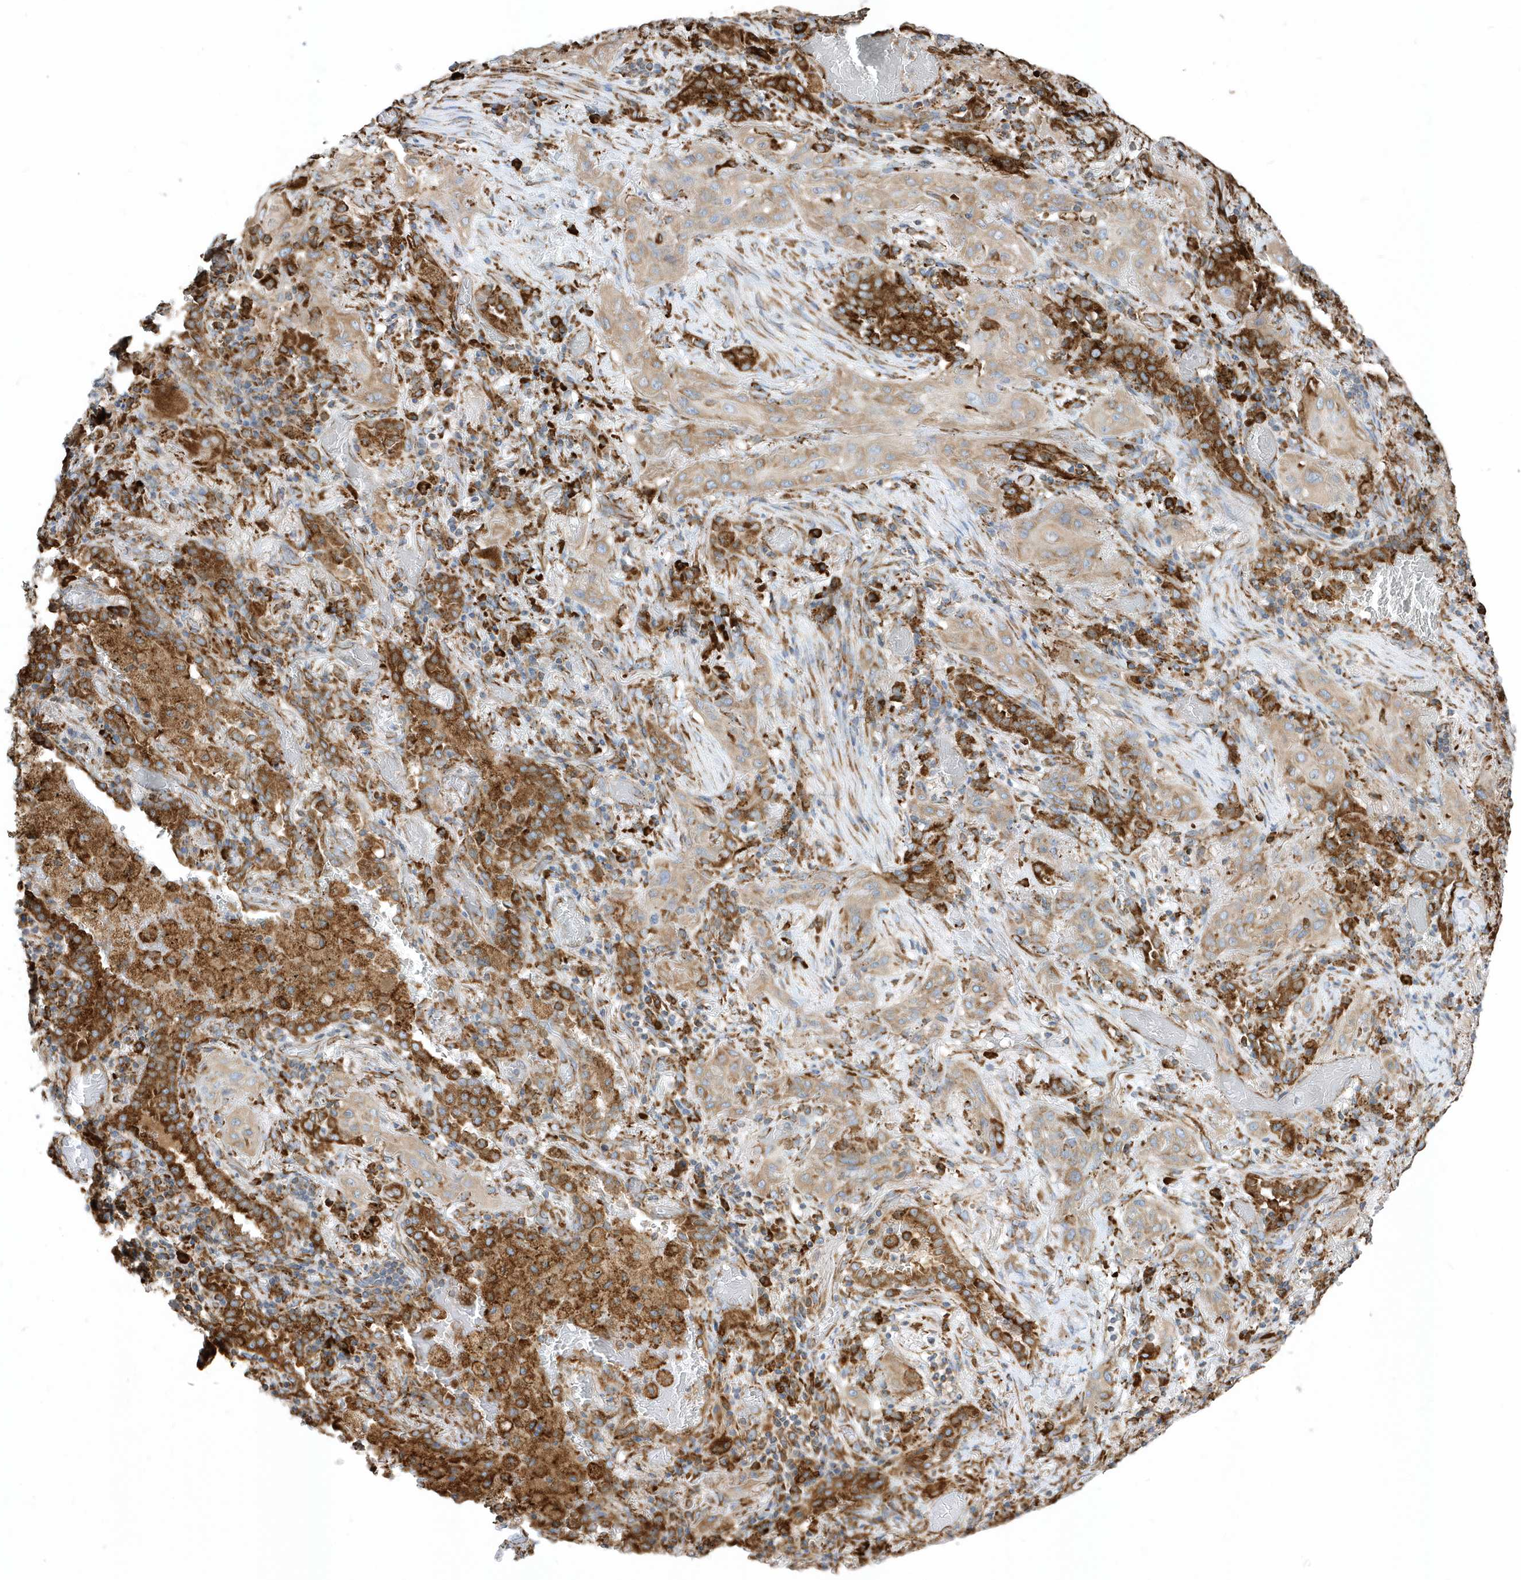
{"staining": {"intensity": "moderate", "quantity": "25%-75%", "location": "cytoplasmic/membranous"}, "tissue": "lung cancer", "cell_type": "Tumor cells", "image_type": "cancer", "snomed": [{"axis": "morphology", "description": "Squamous cell carcinoma, NOS"}, {"axis": "topography", "description": "Lung"}], "caption": "A medium amount of moderate cytoplasmic/membranous expression is present in about 25%-75% of tumor cells in squamous cell carcinoma (lung) tissue.", "gene": "PDIA6", "patient": {"sex": "female", "age": 47}}